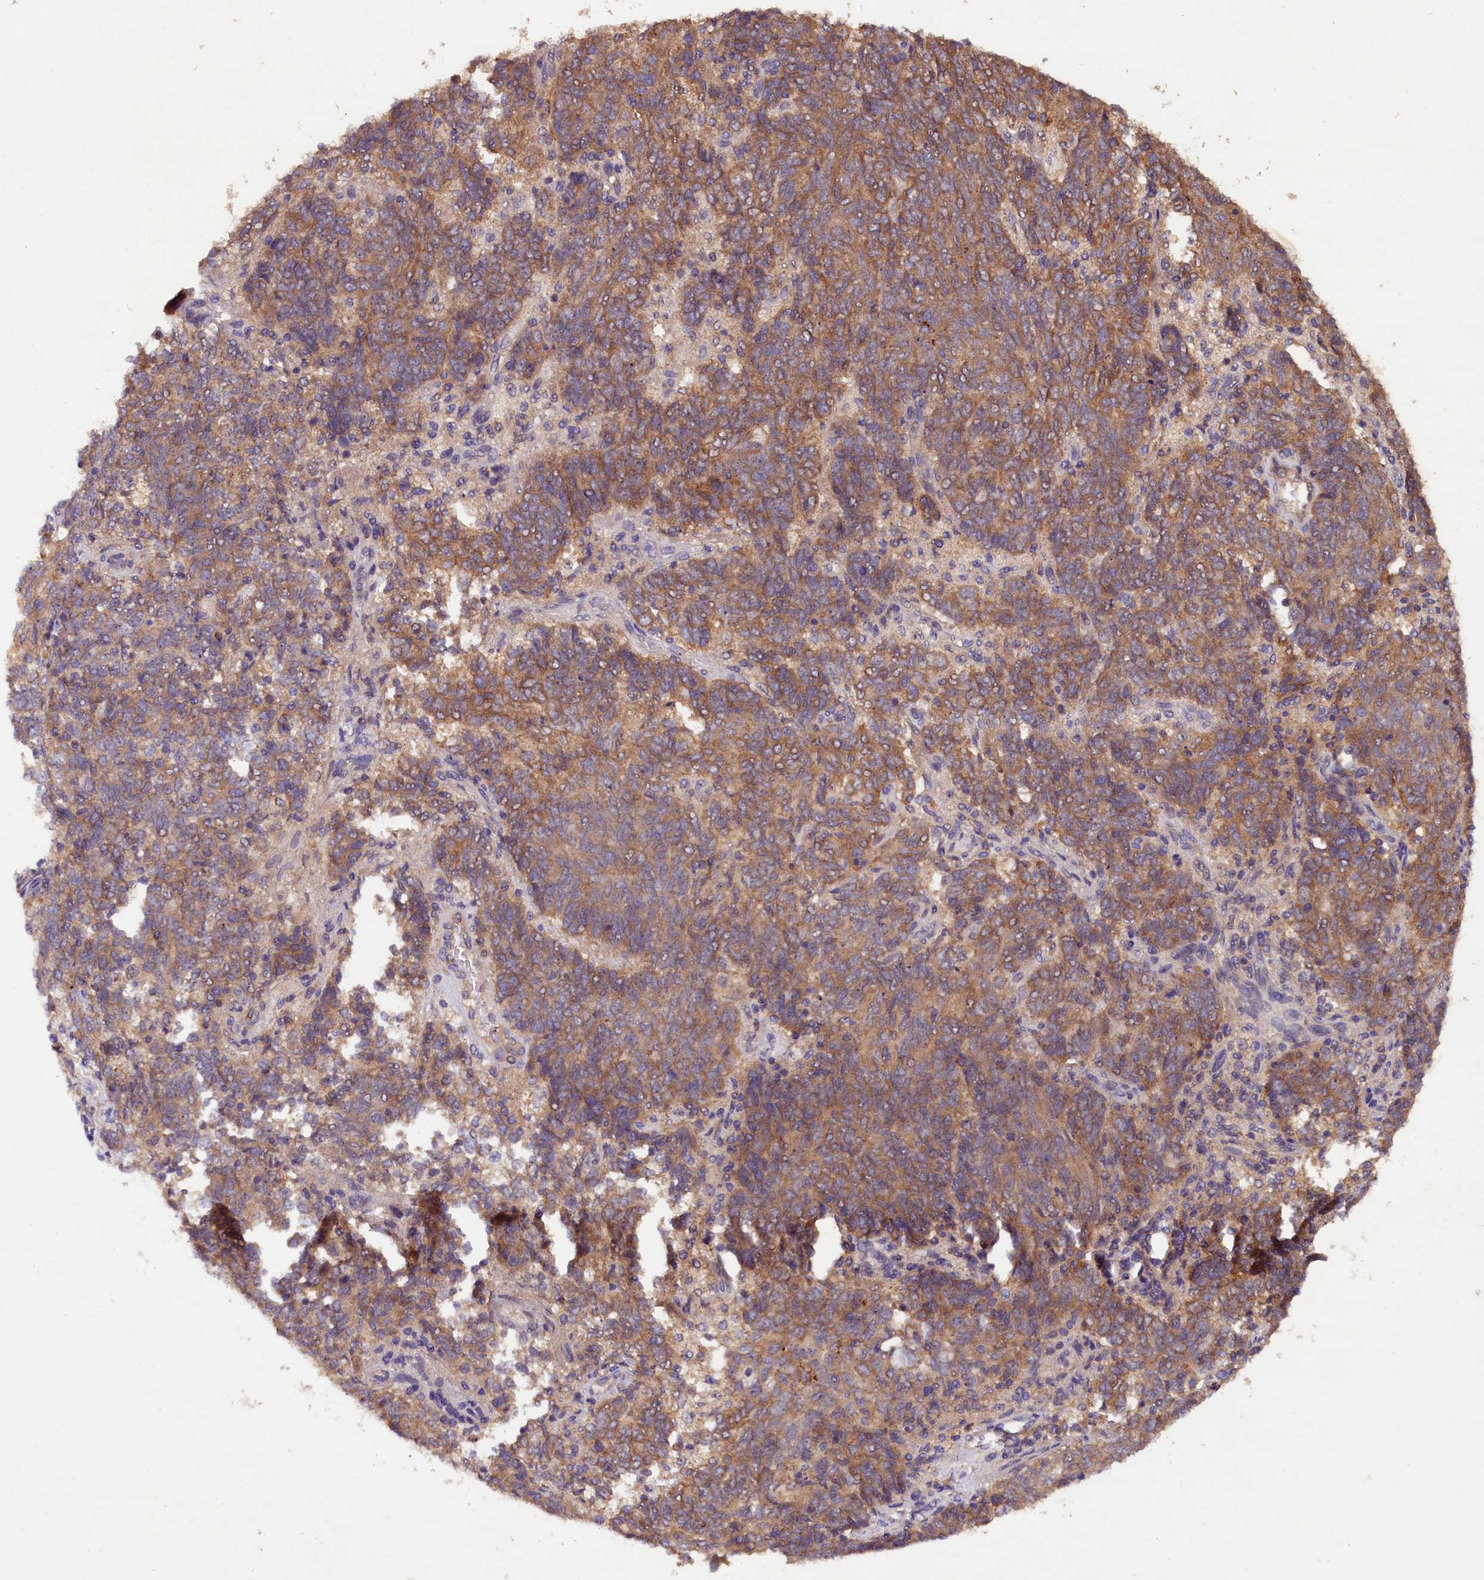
{"staining": {"intensity": "moderate", "quantity": "25%-75%", "location": "cytoplasmic/membranous"}, "tissue": "endometrial cancer", "cell_type": "Tumor cells", "image_type": "cancer", "snomed": [{"axis": "morphology", "description": "Adenocarcinoma, NOS"}, {"axis": "topography", "description": "Endometrium"}], "caption": "Immunohistochemical staining of human adenocarcinoma (endometrial) exhibits moderate cytoplasmic/membranous protein positivity in about 25%-75% of tumor cells.", "gene": "PLXNB1", "patient": {"sex": "female", "age": 80}}